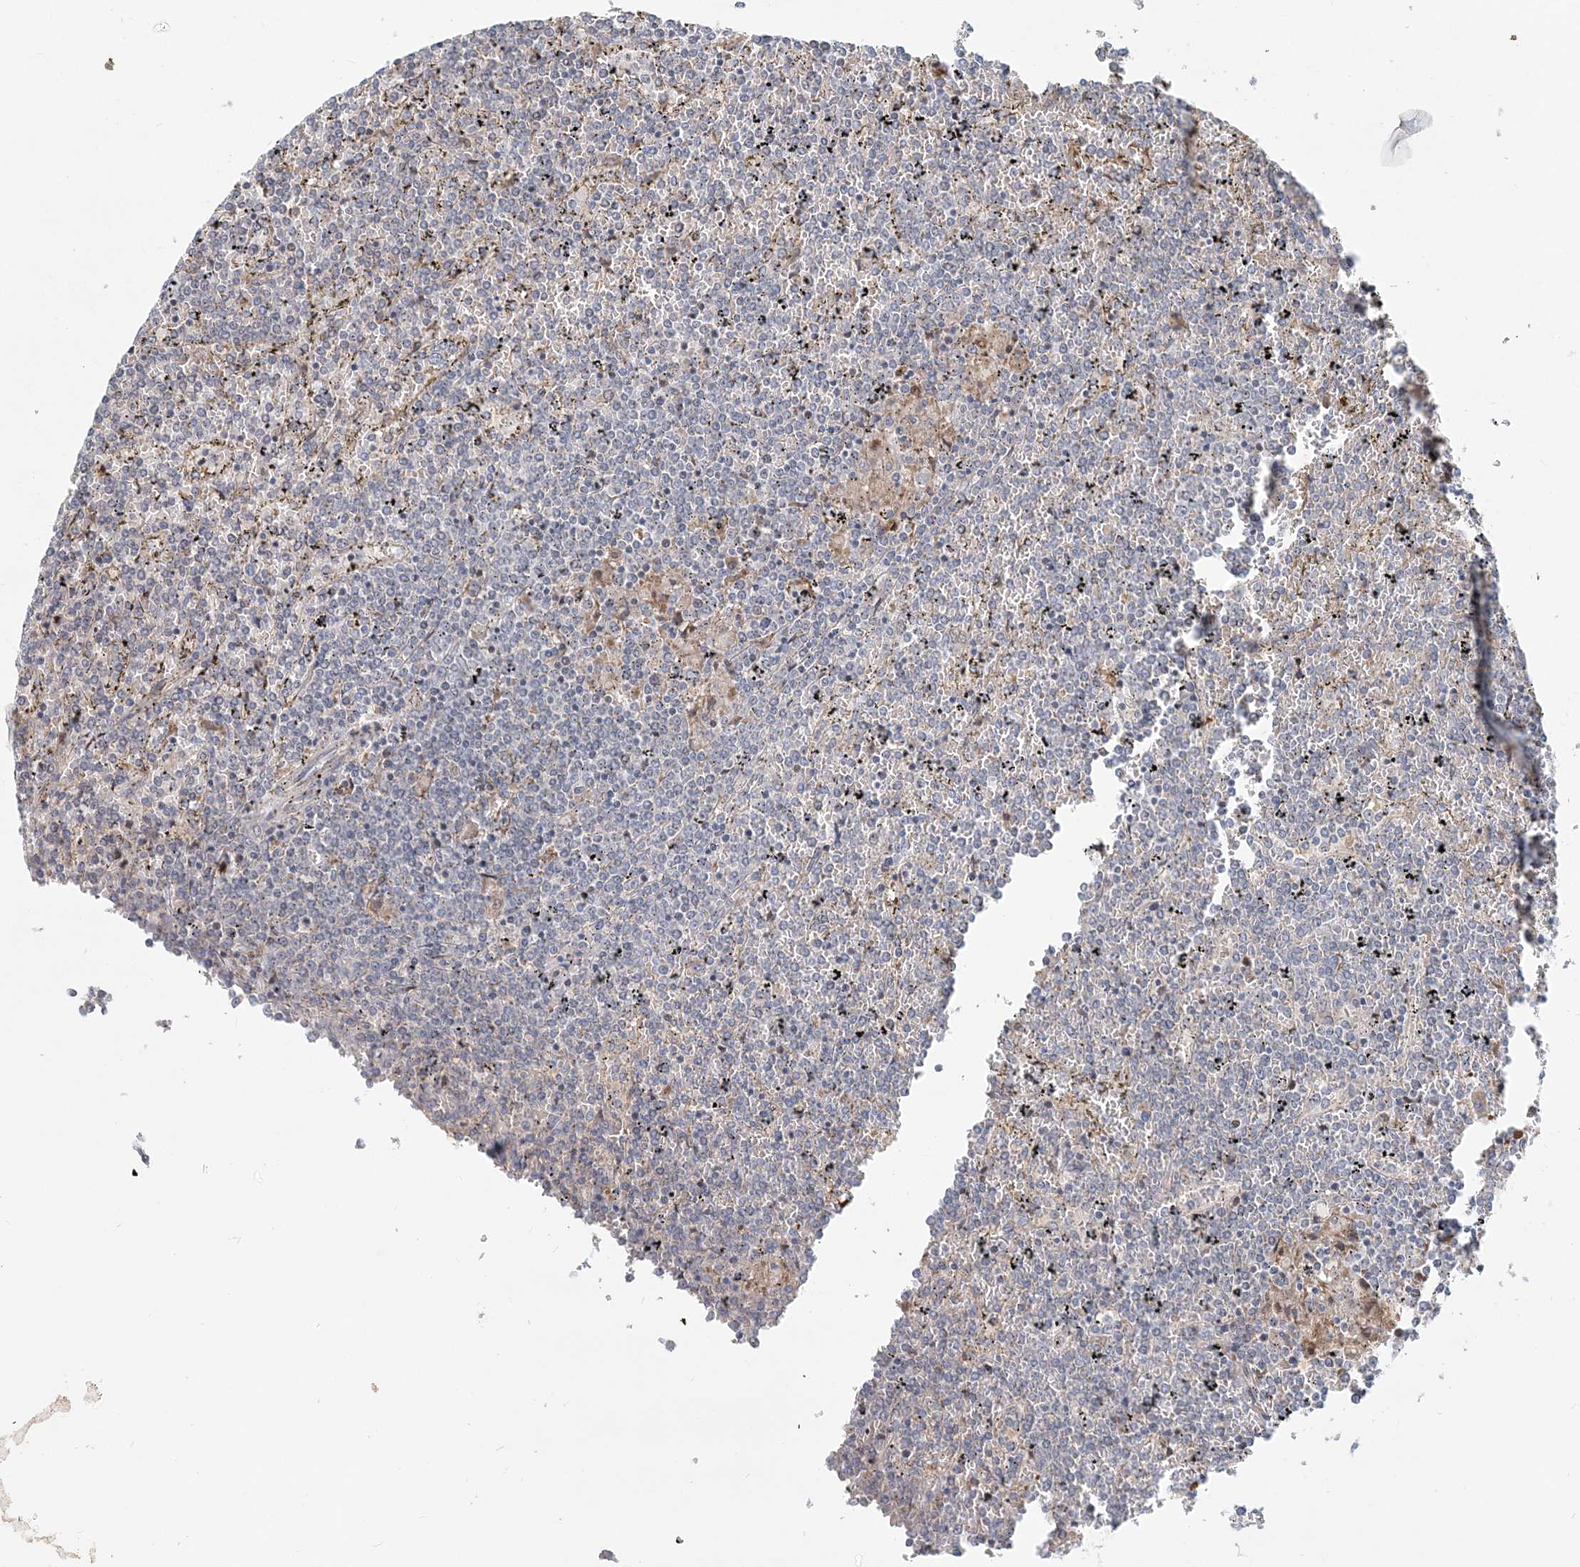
{"staining": {"intensity": "negative", "quantity": "none", "location": "none"}, "tissue": "lymphoma", "cell_type": "Tumor cells", "image_type": "cancer", "snomed": [{"axis": "morphology", "description": "Malignant lymphoma, non-Hodgkin's type, Low grade"}, {"axis": "topography", "description": "Spleen"}], "caption": "Tumor cells show no significant positivity in malignant lymphoma, non-Hodgkin's type (low-grade).", "gene": "CXXC5", "patient": {"sex": "female", "age": 19}}